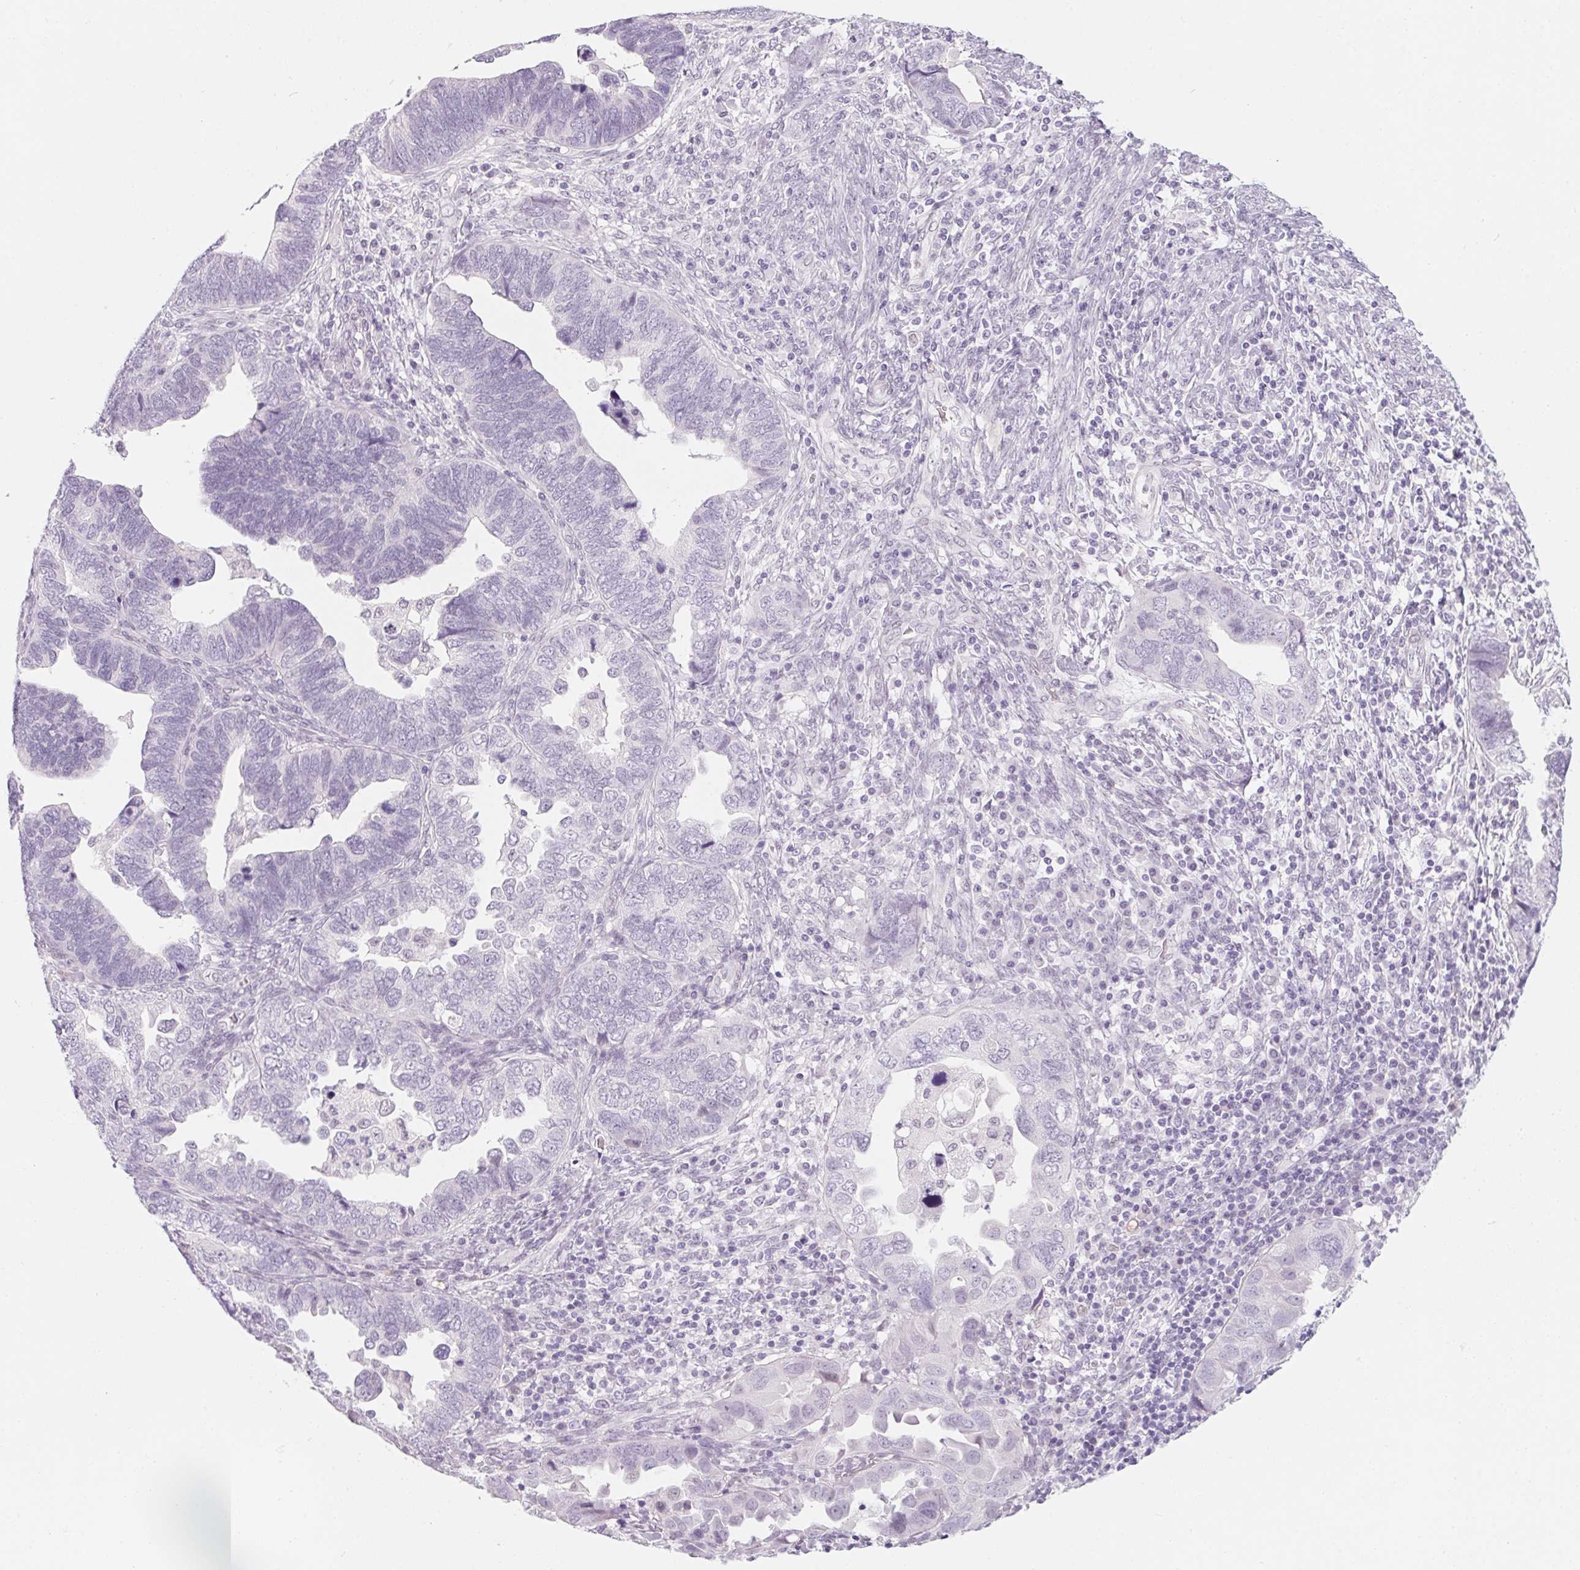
{"staining": {"intensity": "negative", "quantity": "none", "location": "none"}, "tissue": "endometrial cancer", "cell_type": "Tumor cells", "image_type": "cancer", "snomed": [{"axis": "morphology", "description": "Adenocarcinoma, NOS"}, {"axis": "topography", "description": "Endometrium"}], "caption": "Immunohistochemistry image of endometrial adenocarcinoma stained for a protein (brown), which displays no staining in tumor cells. Nuclei are stained in blue.", "gene": "KCNQ2", "patient": {"sex": "female", "age": 79}}